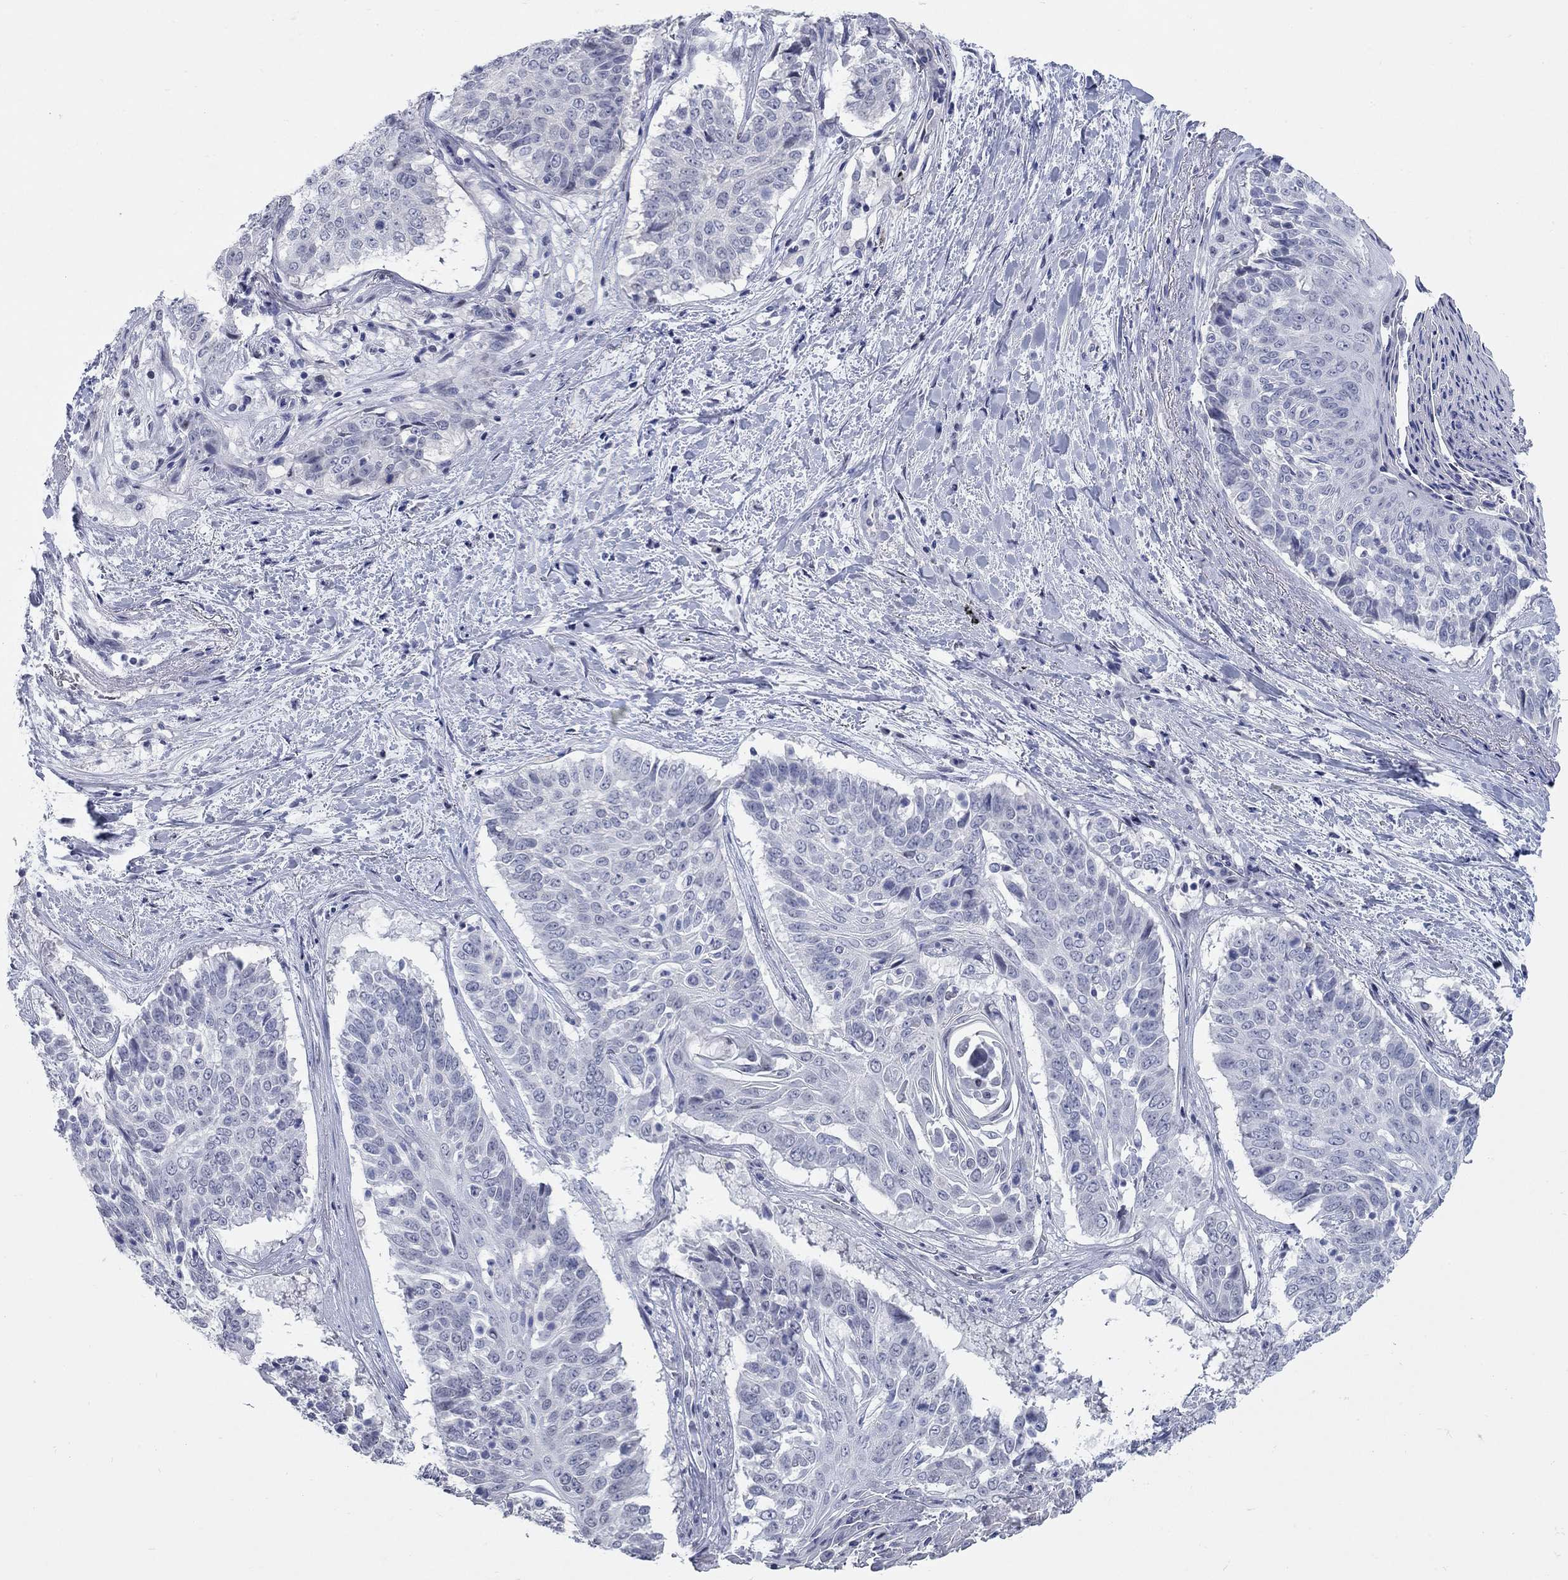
{"staining": {"intensity": "negative", "quantity": "none", "location": "none"}, "tissue": "lung cancer", "cell_type": "Tumor cells", "image_type": "cancer", "snomed": [{"axis": "morphology", "description": "Squamous cell carcinoma, NOS"}, {"axis": "topography", "description": "Lung"}], "caption": "A high-resolution image shows IHC staining of lung cancer (squamous cell carcinoma), which reveals no significant positivity in tumor cells. (DAB (3,3'-diaminobenzidine) immunohistochemistry, high magnification).", "gene": "WASF3", "patient": {"sex": "male", "age": 64}}